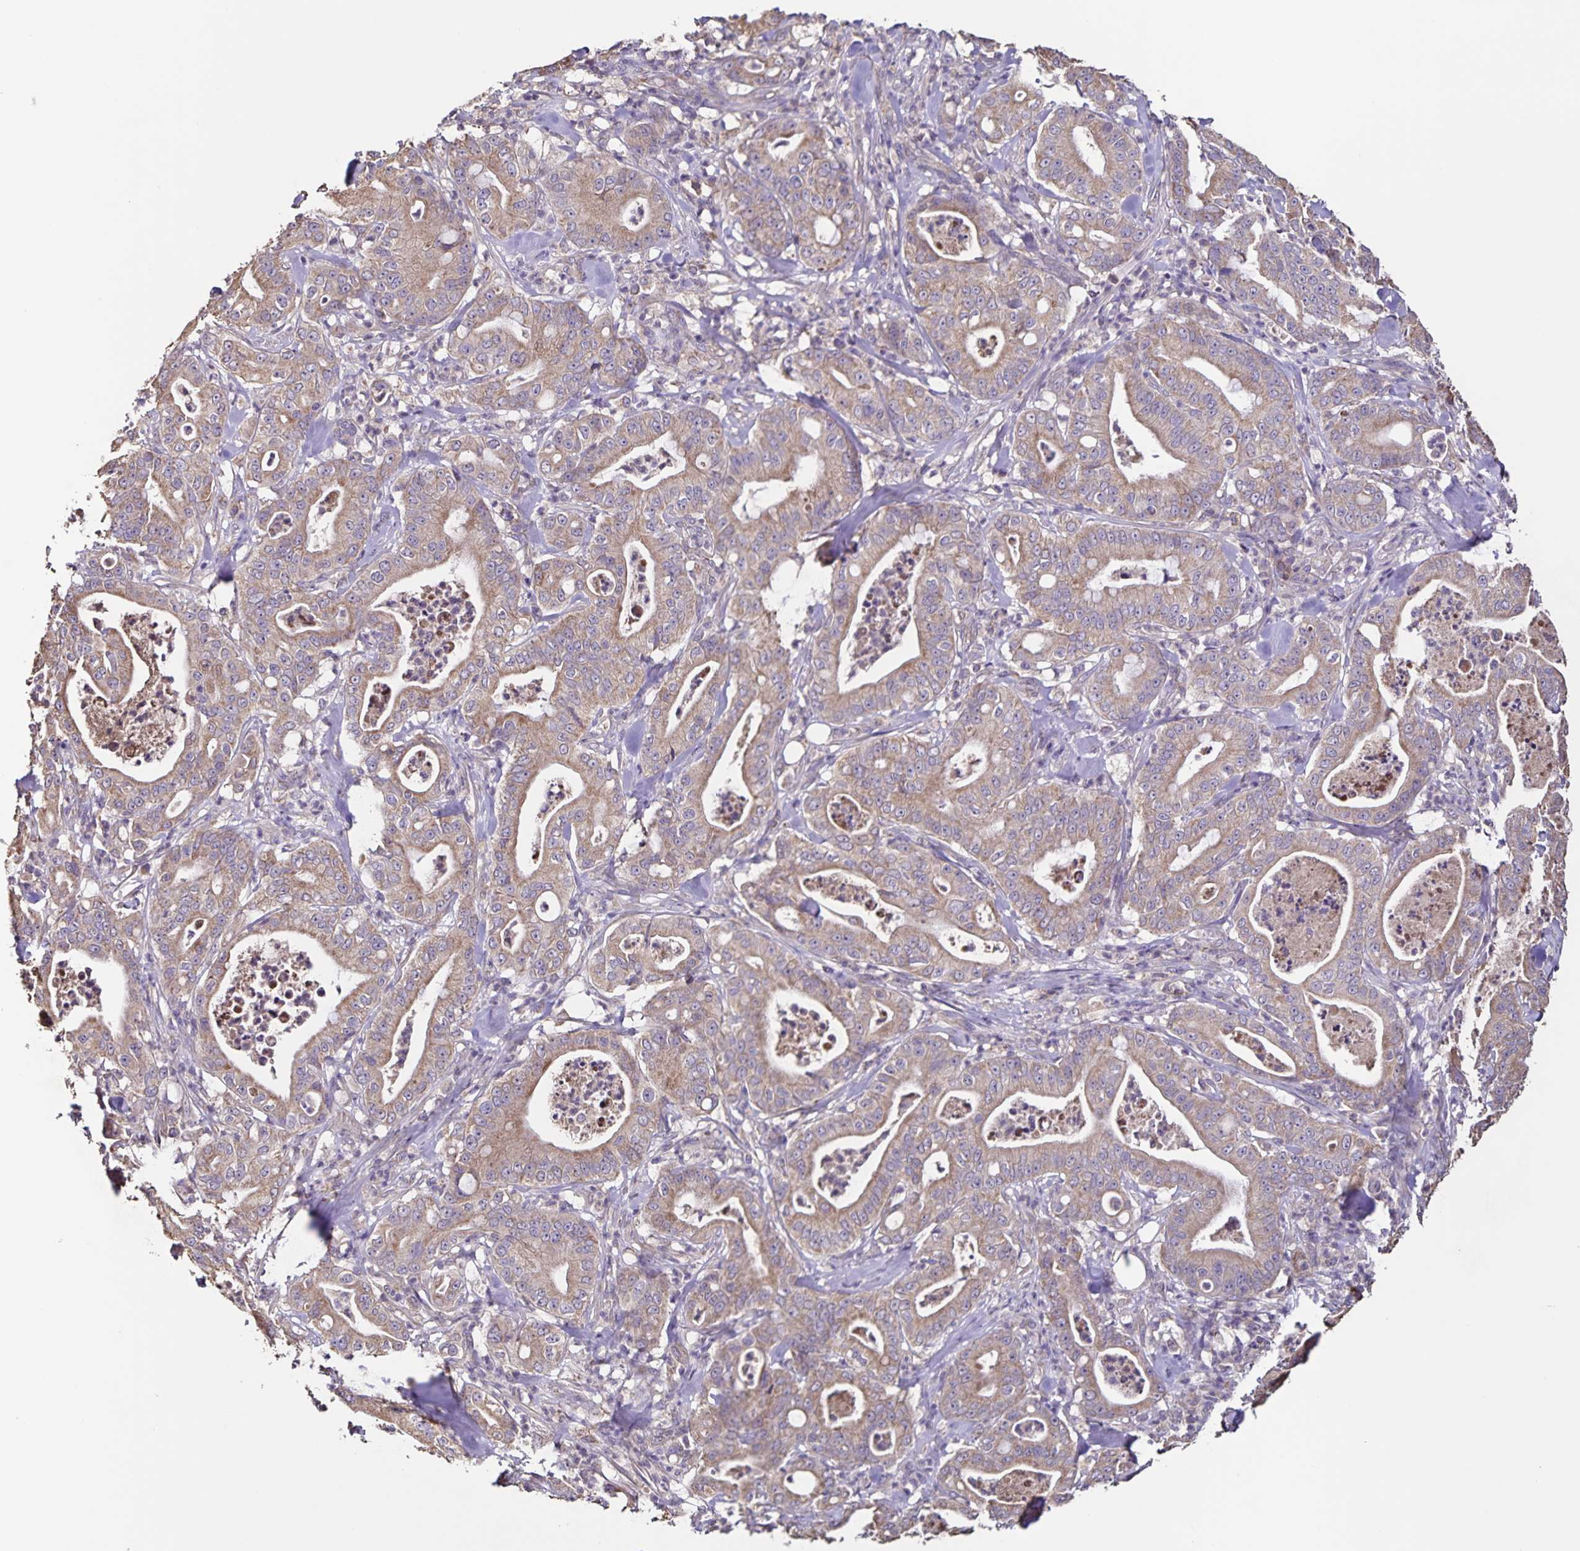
{"staining": {"intensity": "weak", "quantity": ">75%", "location": "cytoplasmic/membranous"}, "tissue": "pancreatic cancer", "cell_type": "Tumor cells", "image_type": "cancer", "snomed": [{"axis": "morphology", "description": "Adenocarcinoma, NOS"}, {"axis": "topography", "description": "Pancreas"}], "caption": "About >75% of tumor cells in human pancreatic cancer display weak cytoplasmic/membranous protein positivity as visualized by brown immunohistochemical staining.", "gene": "MAN1A1", "patient": {"sex": "male", "age": 71}}